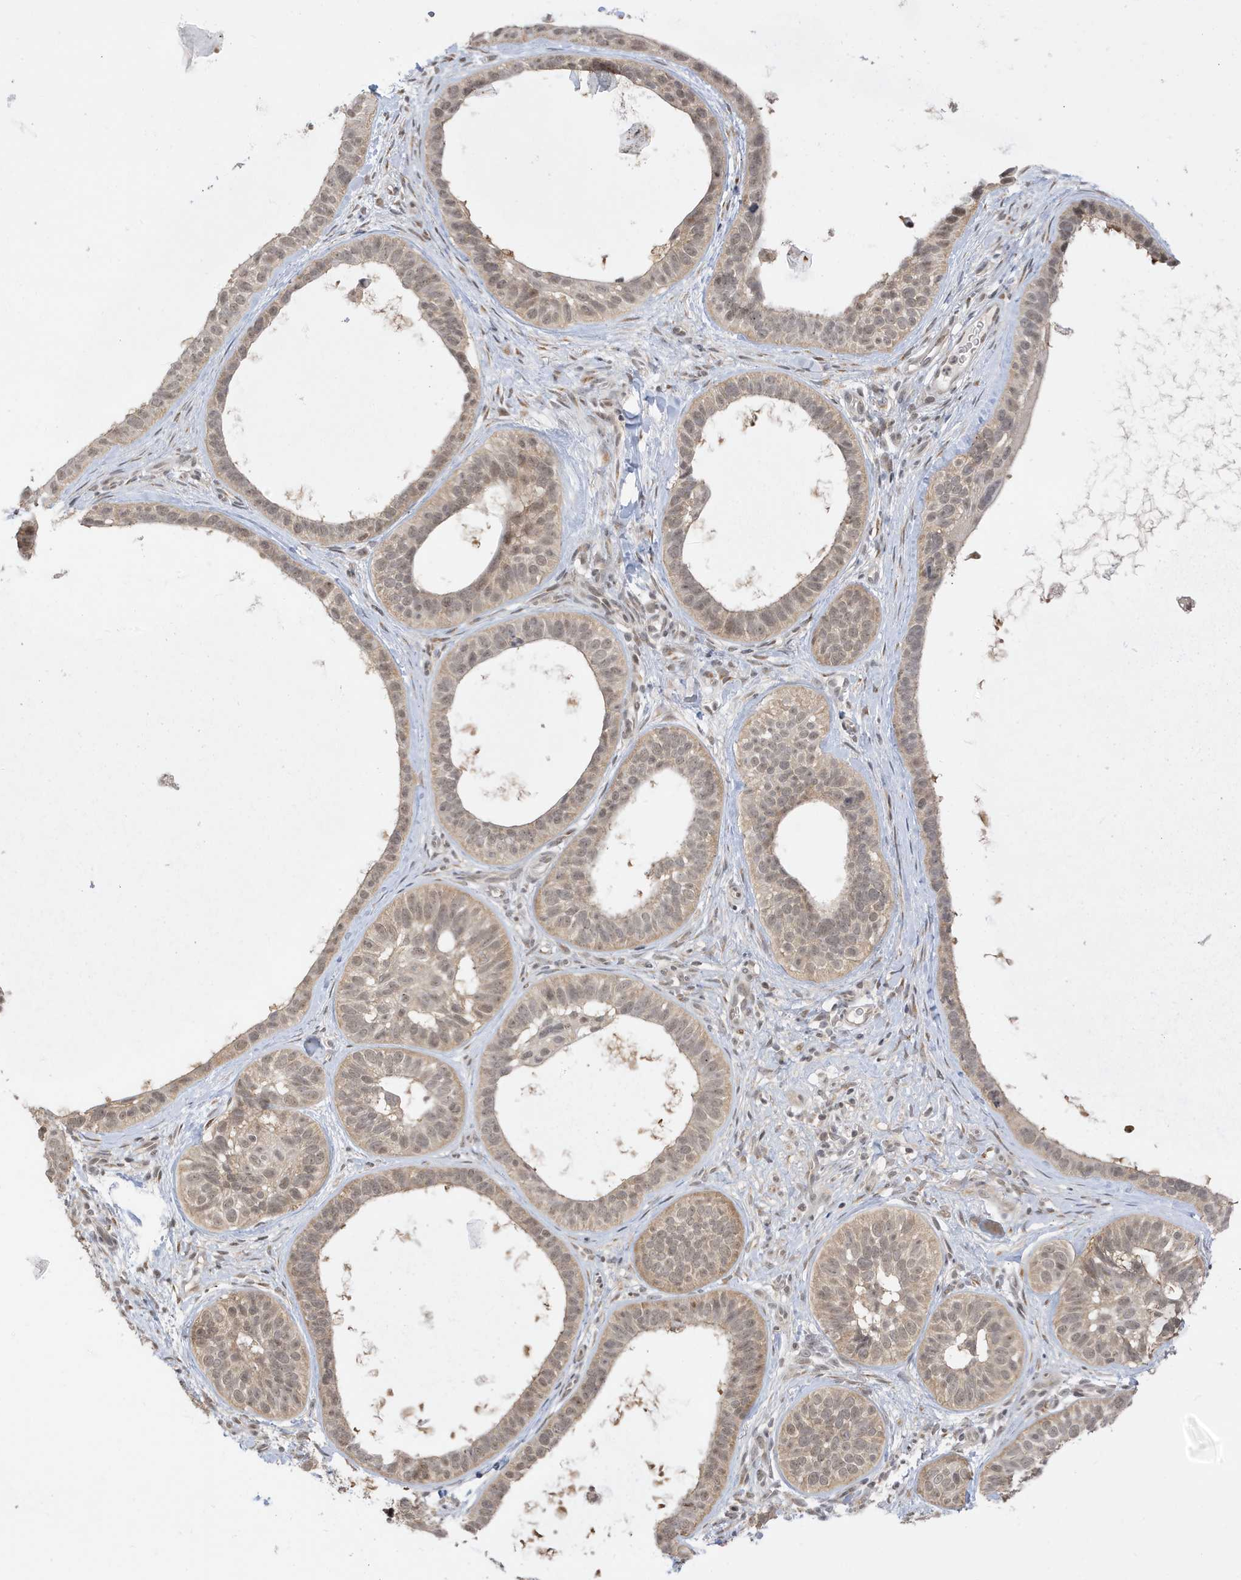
{"staining": {"intensity": "weak", "quantity": ">75%", "location": "cytoplasmic/membranous,nuclear"}, "tissue": "skin cancer", "cell_type": "Tumor cells", "image_type": "cancer", "snomed": [{"axis": "morphology", "description": "Basal cell carcinoma"}, {"axis": "topography", "description": "Skin"}], "caption": "Immunohistochemical staining of human basal cell carcinoma (skin) reveals weak cytoplasmic/membranous and nuclear protein staining in about >75% of tumor cells.", "gene": "TAB3", "patient": {"sex": "male", "age": 62}}